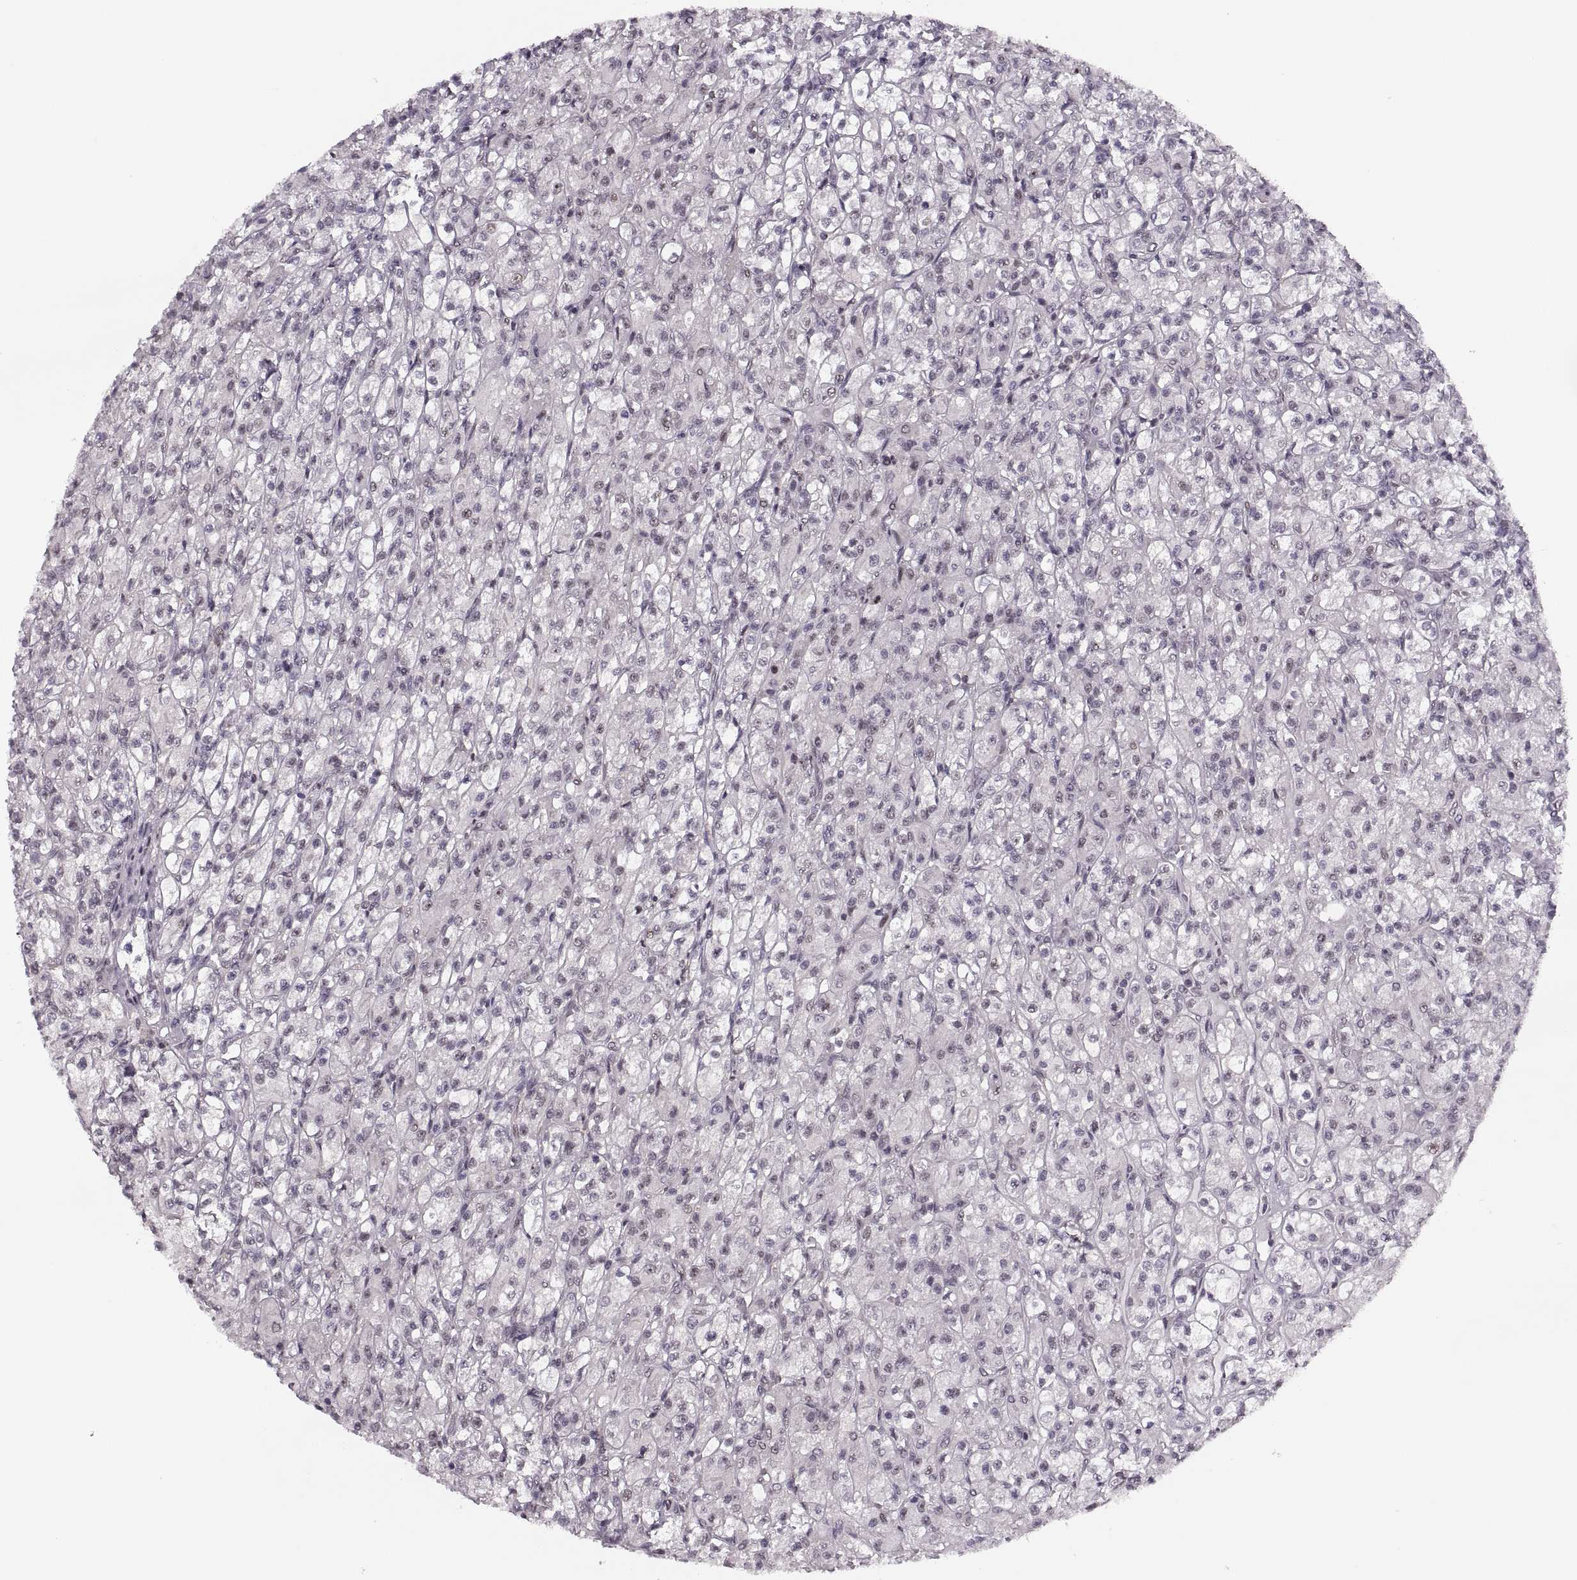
{"staining": {"intensity": "negative", "quantity": "none", "location": "none"}, "tissue": "renal cancer", "cell_type": "Tumor cells", "image_type": "cancer", "snomed": [{"axis": "morphology", "description": "Adenocarcinoma, NOS"}, {"axis": "topography", "description": "Kidney"}], "caption": "Tumor cells show no significant staining in renal cancer. (Brightfield microscopy of DAB IHC at high magnification).", "gene": "LUZP2", "patient": {"sex": "female", "age": 70}}